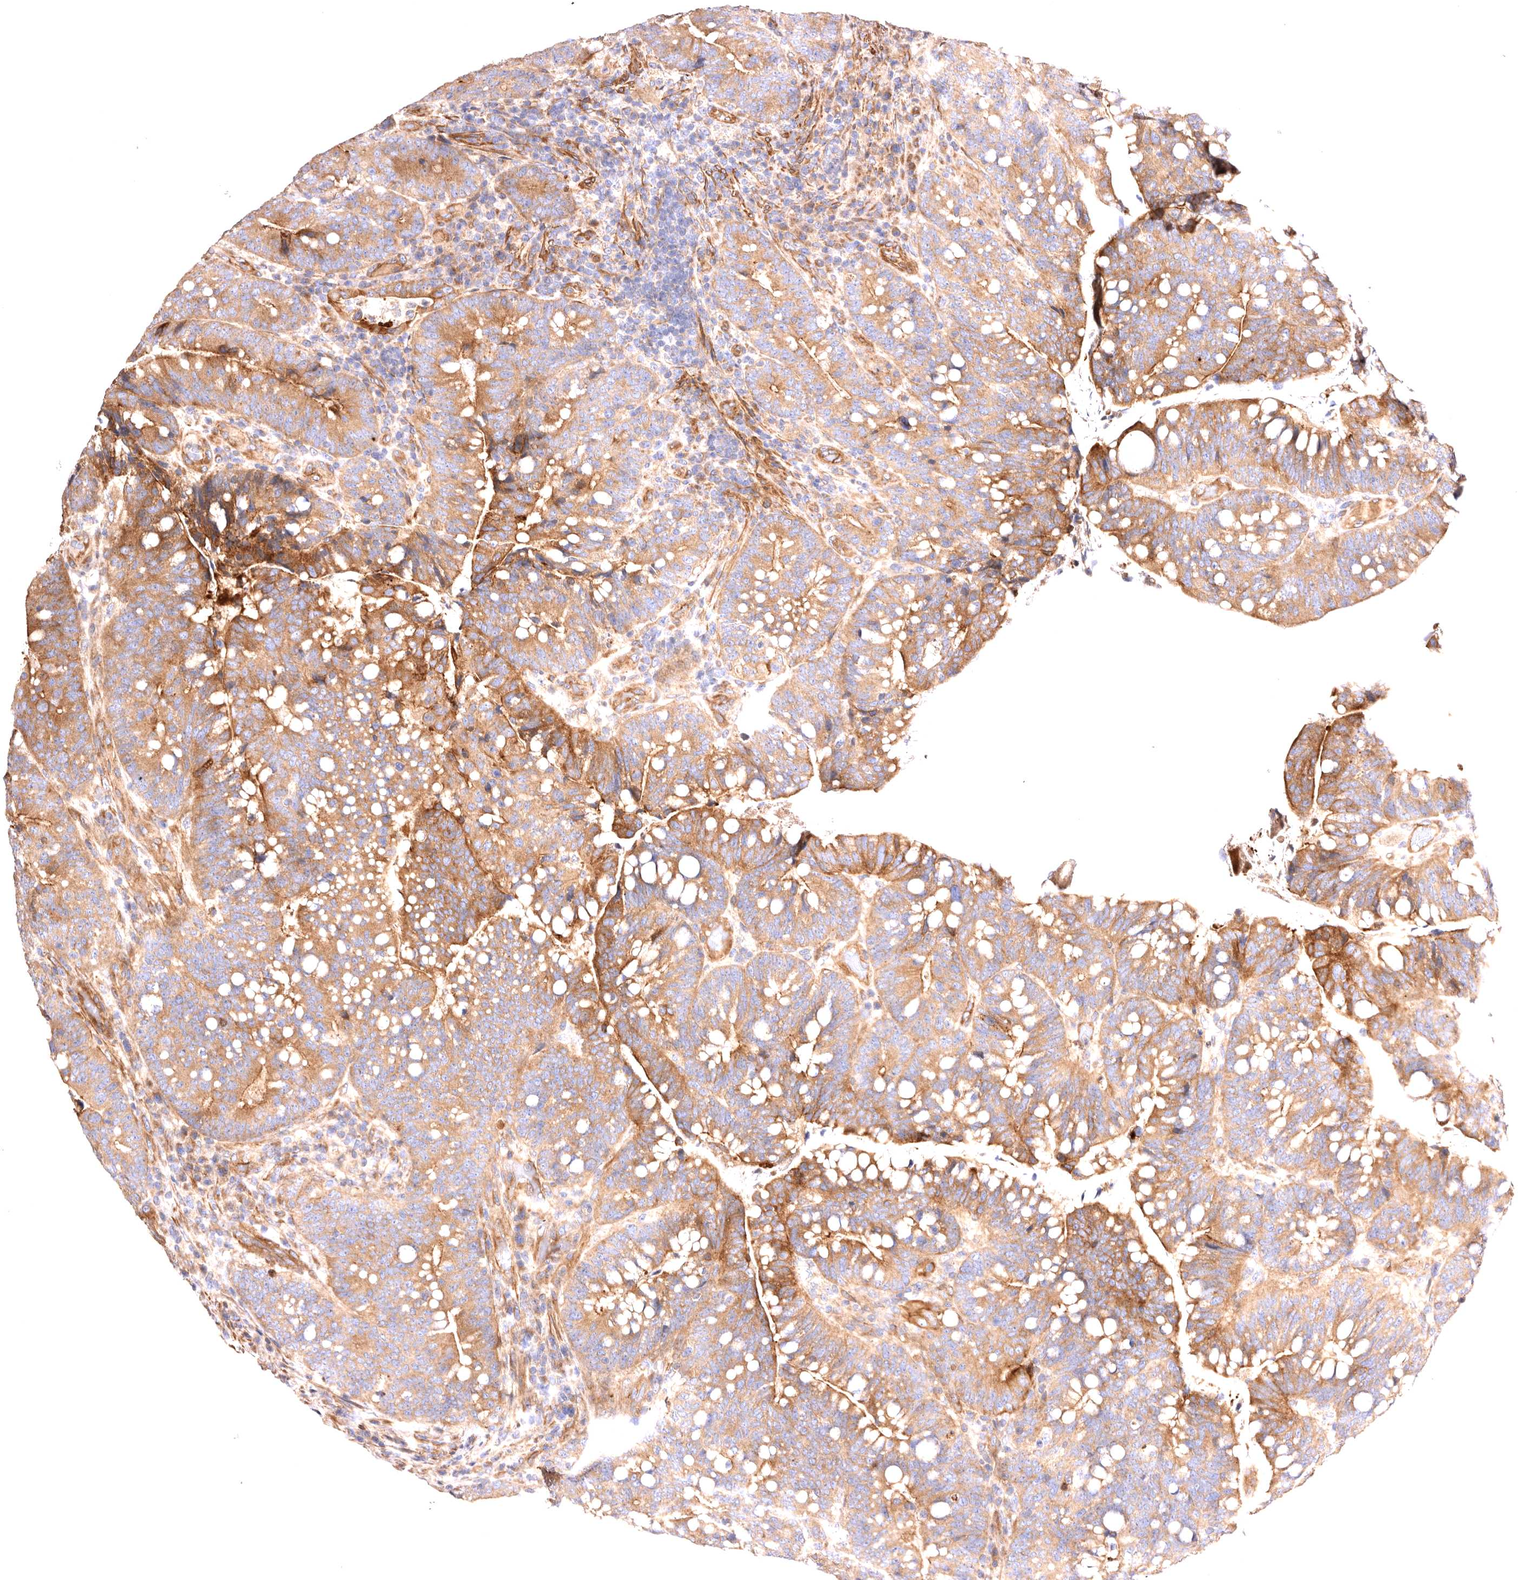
{"staining": {"intensity": "moderate", "quantity": ">75%", "location": "cytoplasmic/membranous"}, "tissue": "colorectal cancer", "cell_type": "Tumor cells", "image_type": "cancer", "snomed": [{"axis": "morphology", "description": "Adenocarcinoma, NOS"}, {"axis": "topography", "description": "Colon"}], "caption": "Human colorectal cancer (adenocarcinoma) stained with a brown dye shows moderate cytoplasmic/membranous positive staining in approximately >75% of tumor cells.", "gene": "VPS45", "patient": {"sex": "female", "age": 66}}